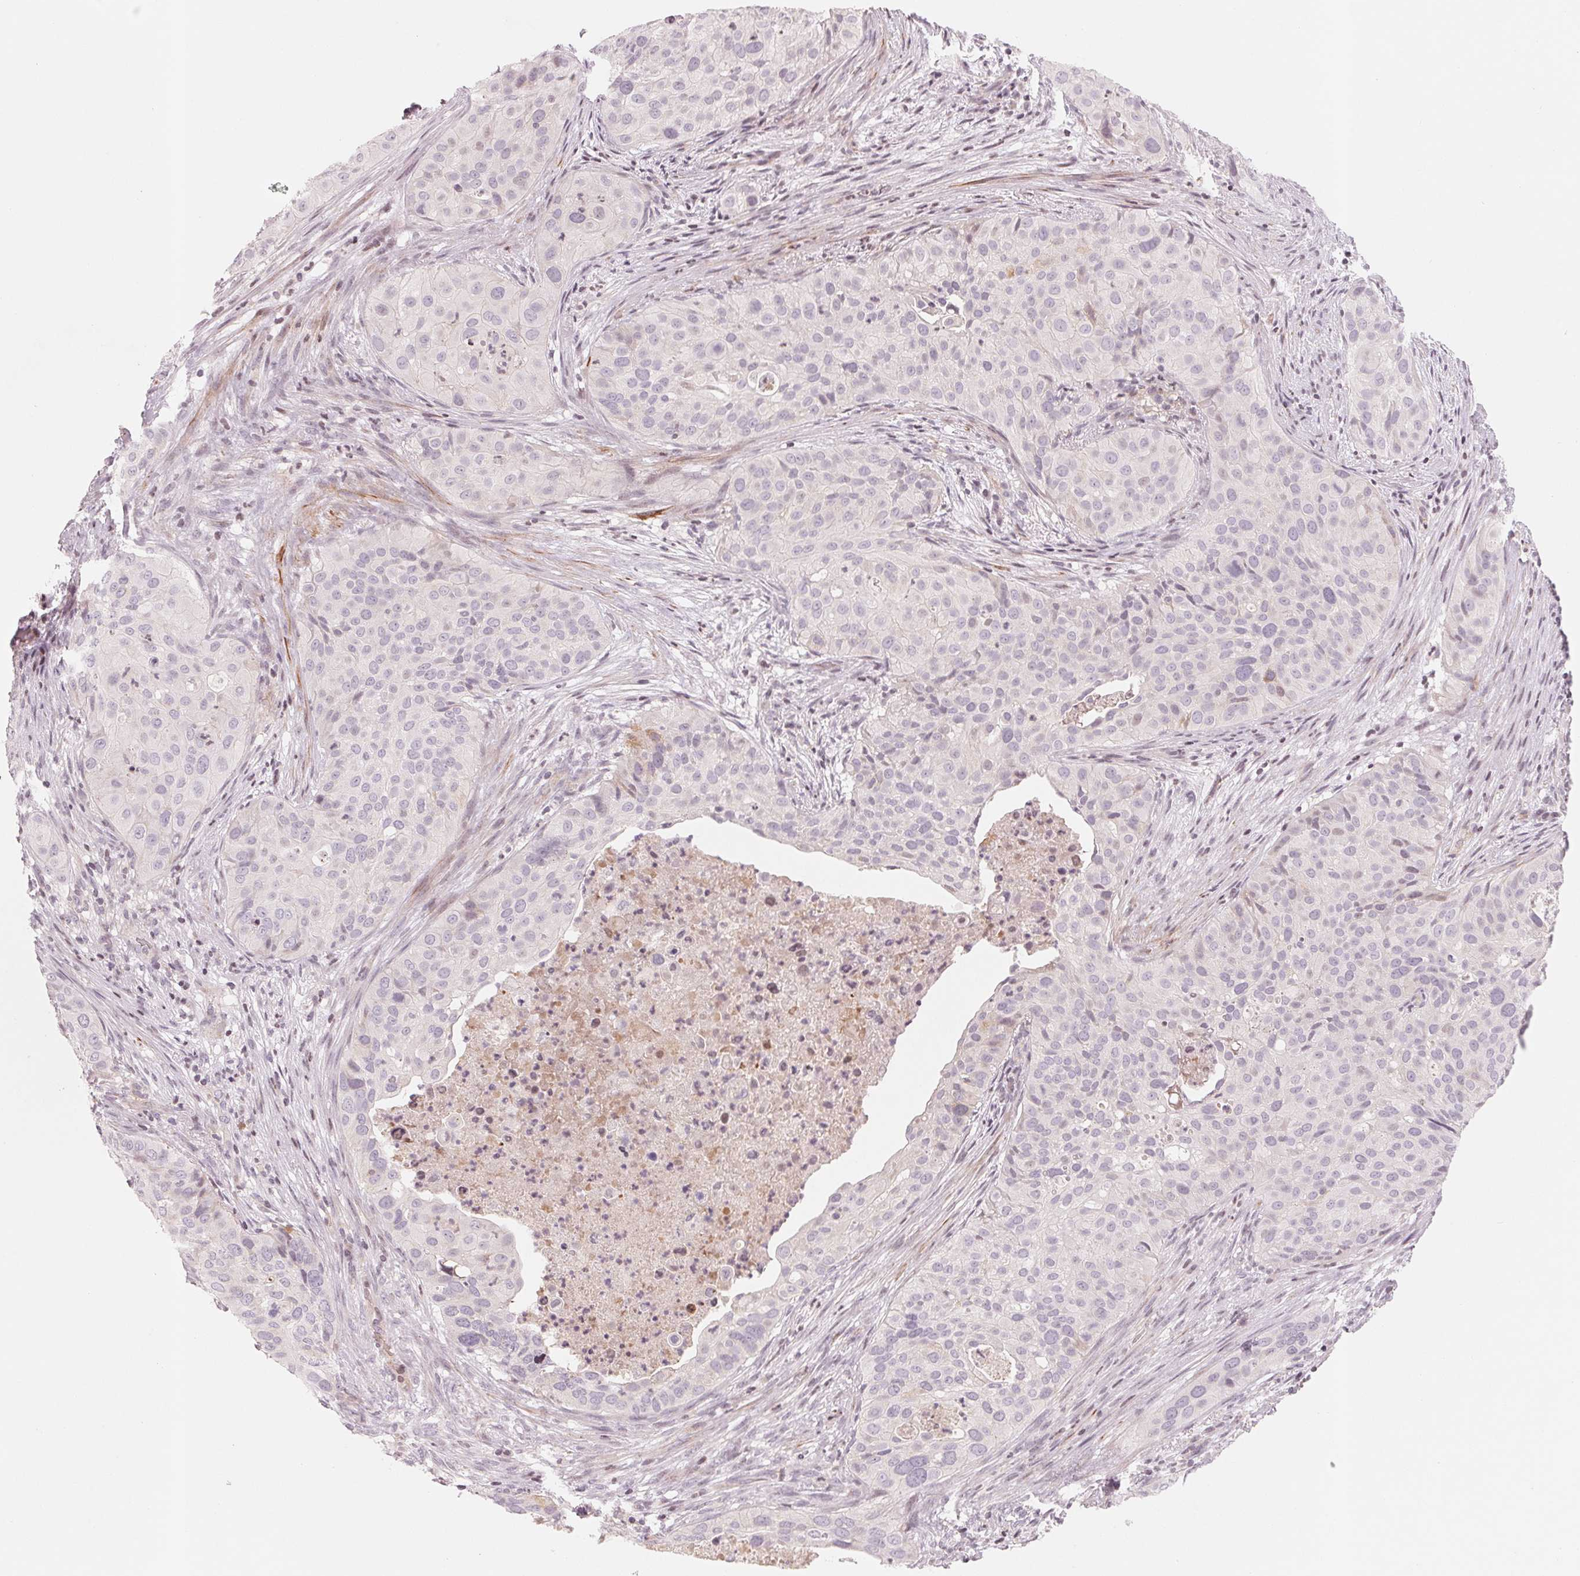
{"staining": {"intensity": "negative", "quantity": "none", "location": "none"}, "tissue": "cervical cancer", "cell_type": "Tumor cells", "image_type": "cancer", "snomed": [{"axis": "morphology", "description": "Squamous cell carcinoma, NOS"}, {"axis": "topography", "description": "Cervix"}], "caption": "The histopathology image reveals no significant expression in tumor cells of cervical cancer.", "gene": "SLC17A4", "patient": {"sex": "female", "age": 38}}